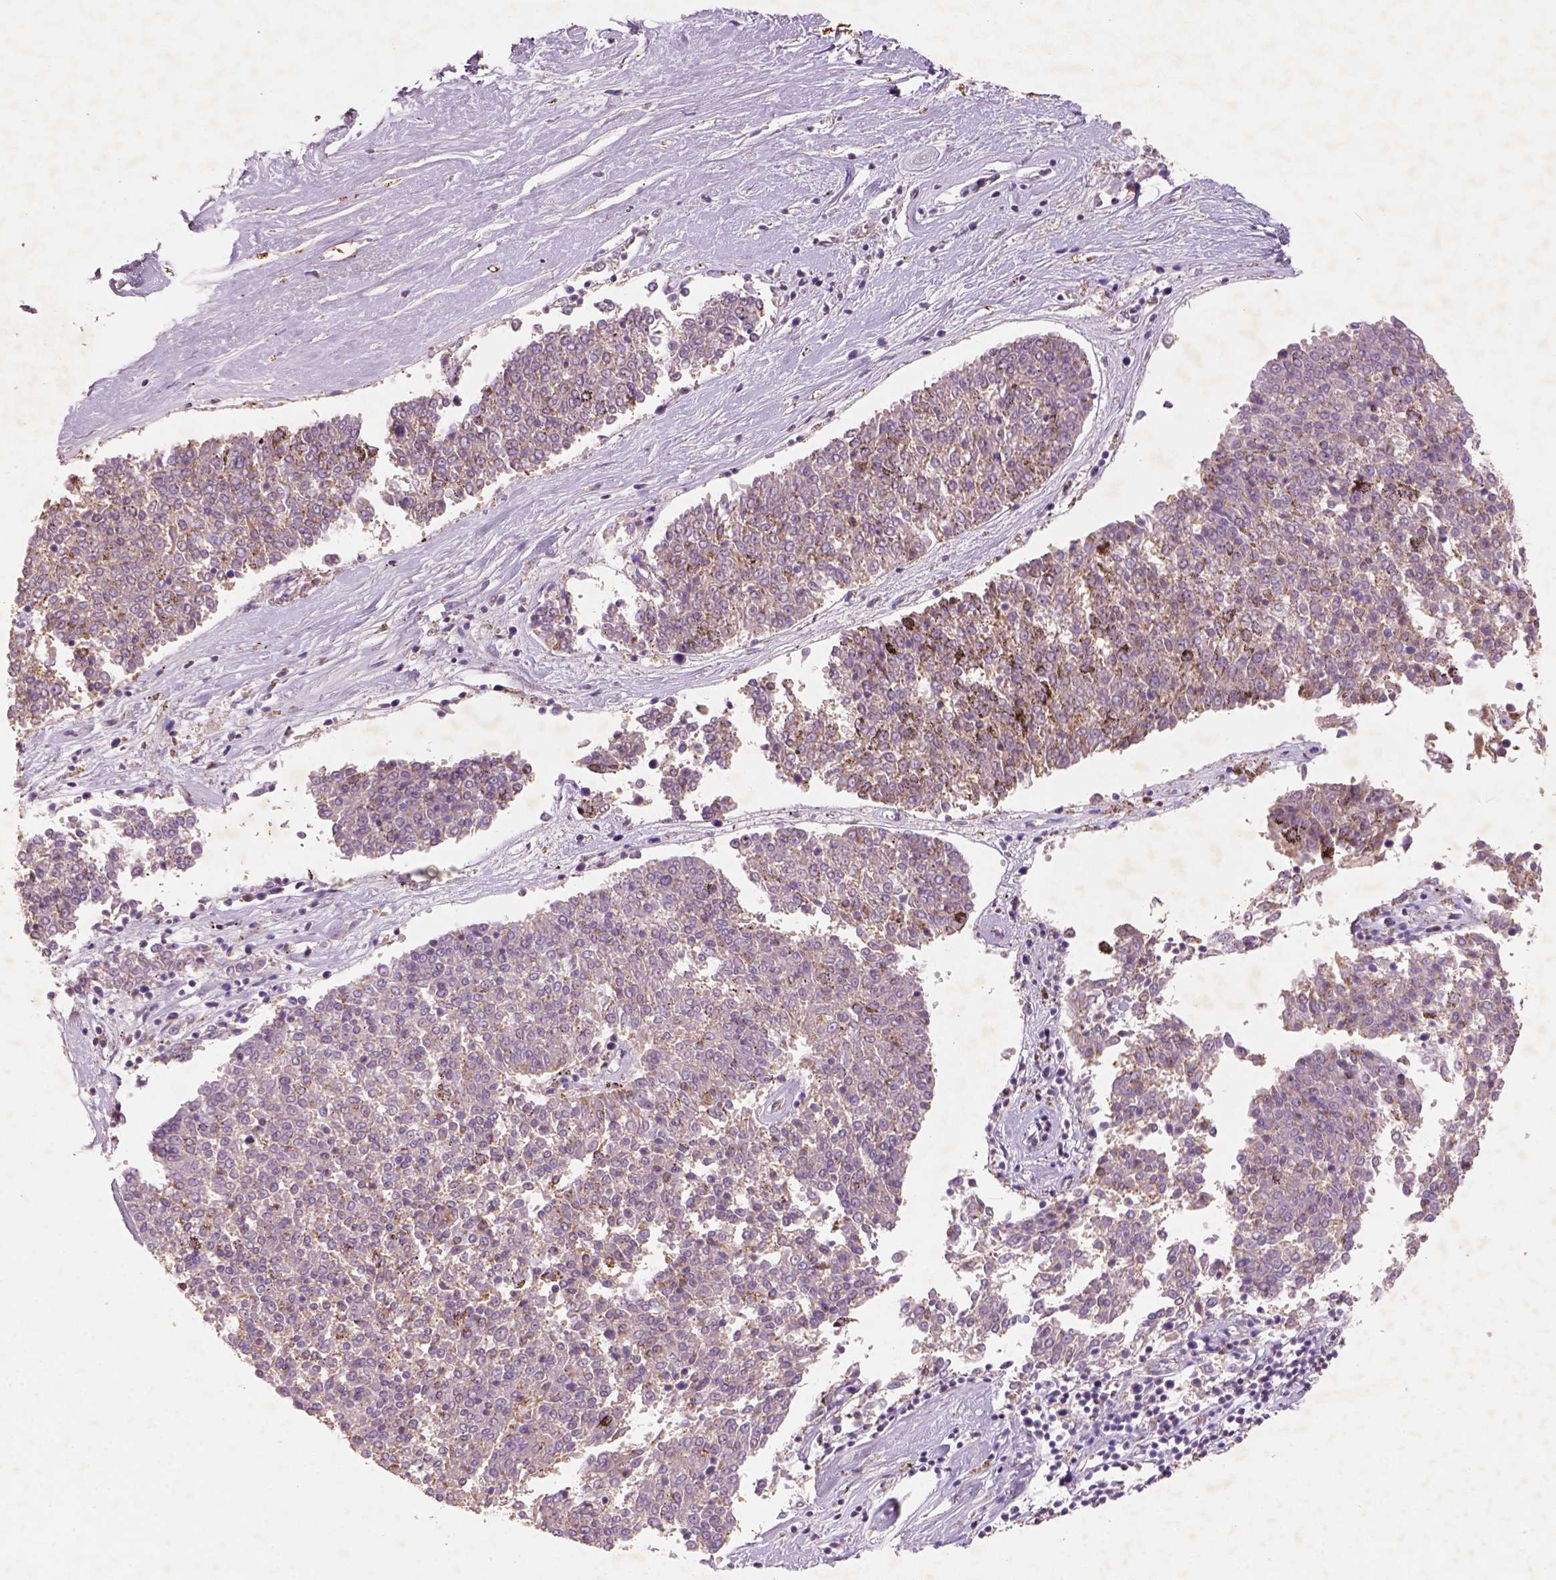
{"staining": {"intensity": "moderate", "quantity": ">75%", "location": "cytoplasmic/membranous"}, "tissue": "melanoma", "cell_type": "Tumor cells", "image_type": "cancer", "snomed": [{"axis": "morphology", "description": "Malignant melanoma, NOS"}, {"axis": "topography", "description": "Skin"}], "caption": "Malignant melanoma stained with DAB immunohistochemistry exhibits medium levels of moderate cytoplasmic/membranous staining in about >75% of tumor cells. (brown staining indicates protein expression, while blue staining denotes nuclei).", "gene": "AP2B1", "patient": {"sex": "female", "age": 72}}